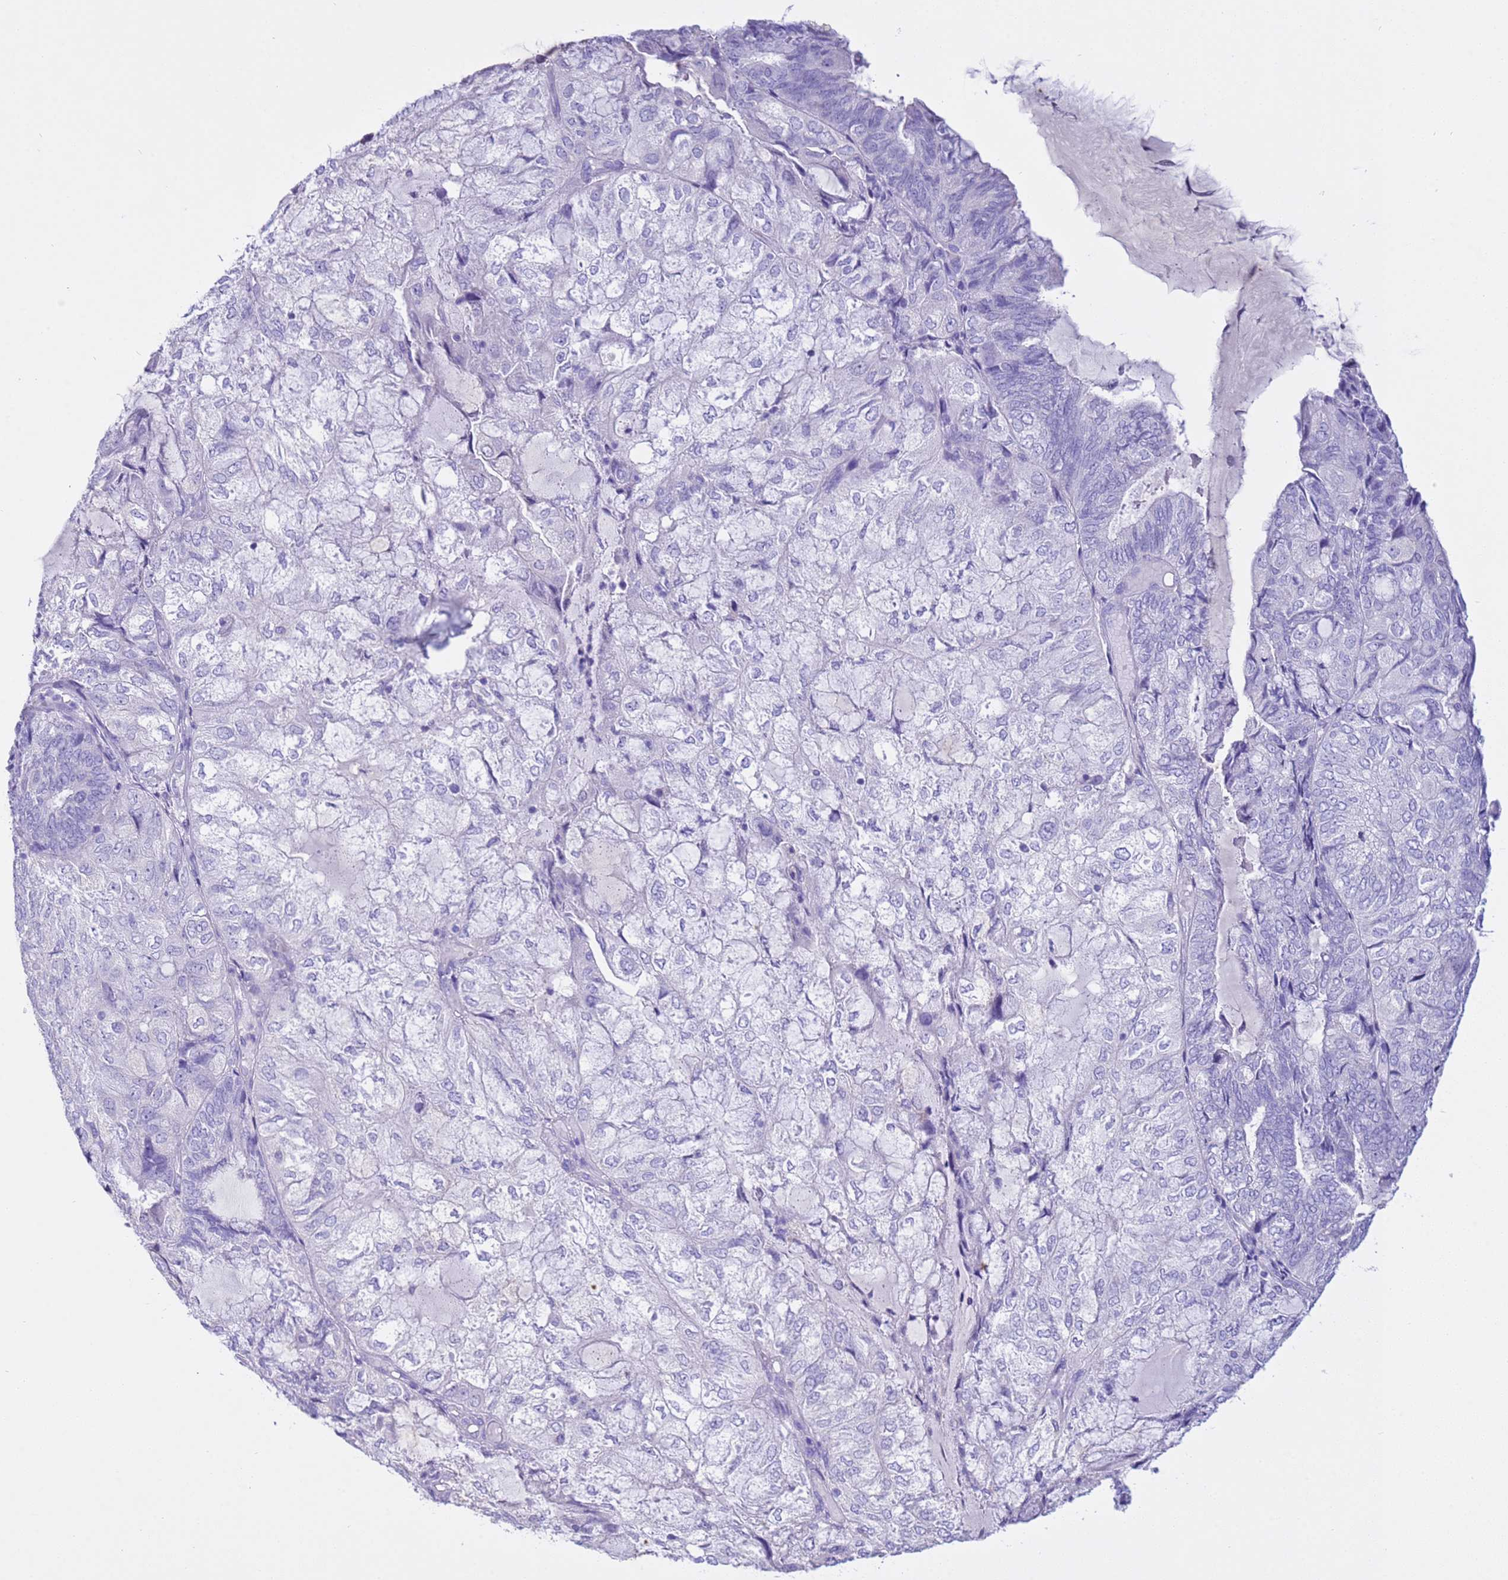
{"staining": {"intensity": "negative", "quantity": "none", "location": "none"}, "tissue": "endometrial cancer", "cell_type": "Tumor cells", "image_type": "cancer", "snomed": [{"axis": "morphology", "description": "Adenocarcinoma, NOS"}, {"axis": "topography", "description": "Endometrium"}], "caption": "An image of adenocarcinoma (endometrial) stained for a protein exhibits no brown staining in tumor cells.", "gene": "CPB1", "patient": {"sex": "female", "age": 81}}